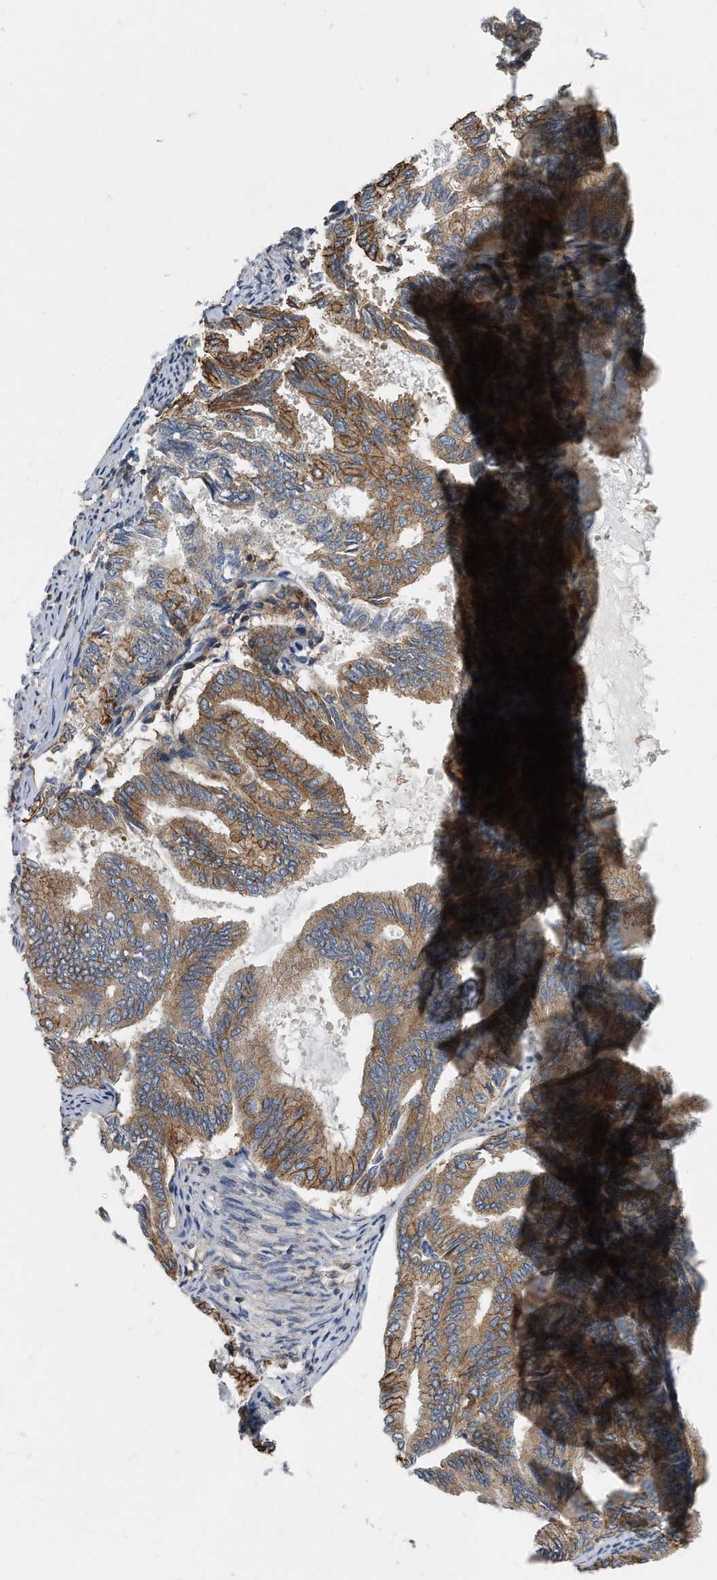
{"staining": {"intensity": "moderate", "quantity": ">75%", "location": "cytoplasmic/membranous"}, "tissue": "endometrial cancer", "cell_type": "Tumor cells", "image_type": "cancer", "snomed": [{"axis": "morphology", "description": "Adenocarcinoma, NOS"}, {"axis": "topography", "description": "Endometrium"}], "caption": "Immunohistochemical staining of human endometrial cancer reveals moderate cytoplasmic/membranous protein staining in approximately >75% of tumor cells.", "gene": "ATG5", "patient": {"sex": "female", "age": 86}}